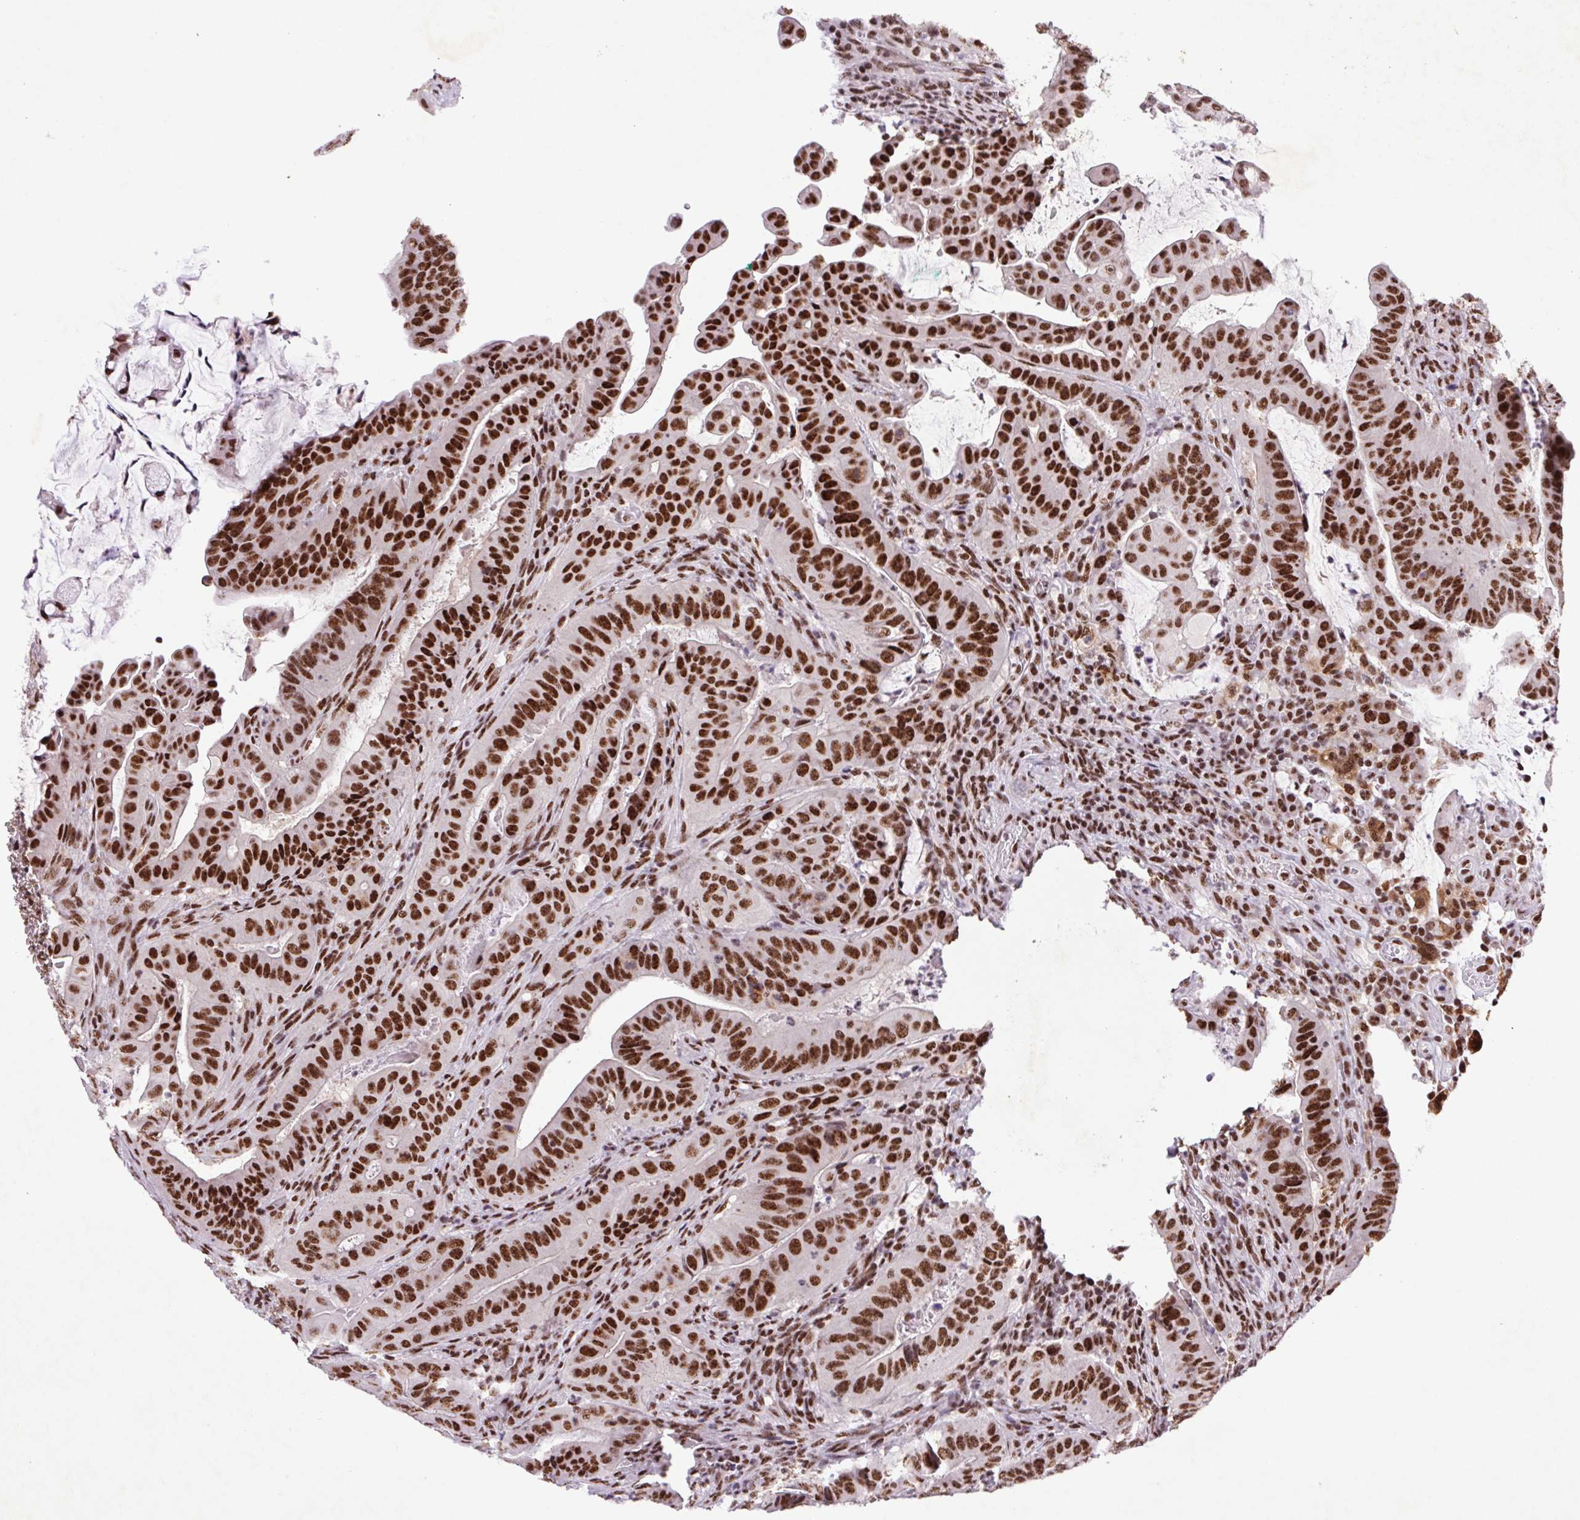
{"staining": {"intensity": "strong", "quantity": ">75%", "location": "nuclear"}, "tissue": "colorectal cancer", "cell_type": "Tumor cells", "image_type": "cancer", "snomed": [{"axis": "morphology", "description": "Adenocarcinoma, NOS"}, {"axis": "topography", "description": "Colon"}], "caption": "The image displays staining of adenocarcinoma (colorectal), revealing strong nuclear protein positivity (brown color) within tumor cells.", "gene": "LDLRAD4", "patient": {"sex": "male", "age": 33}}